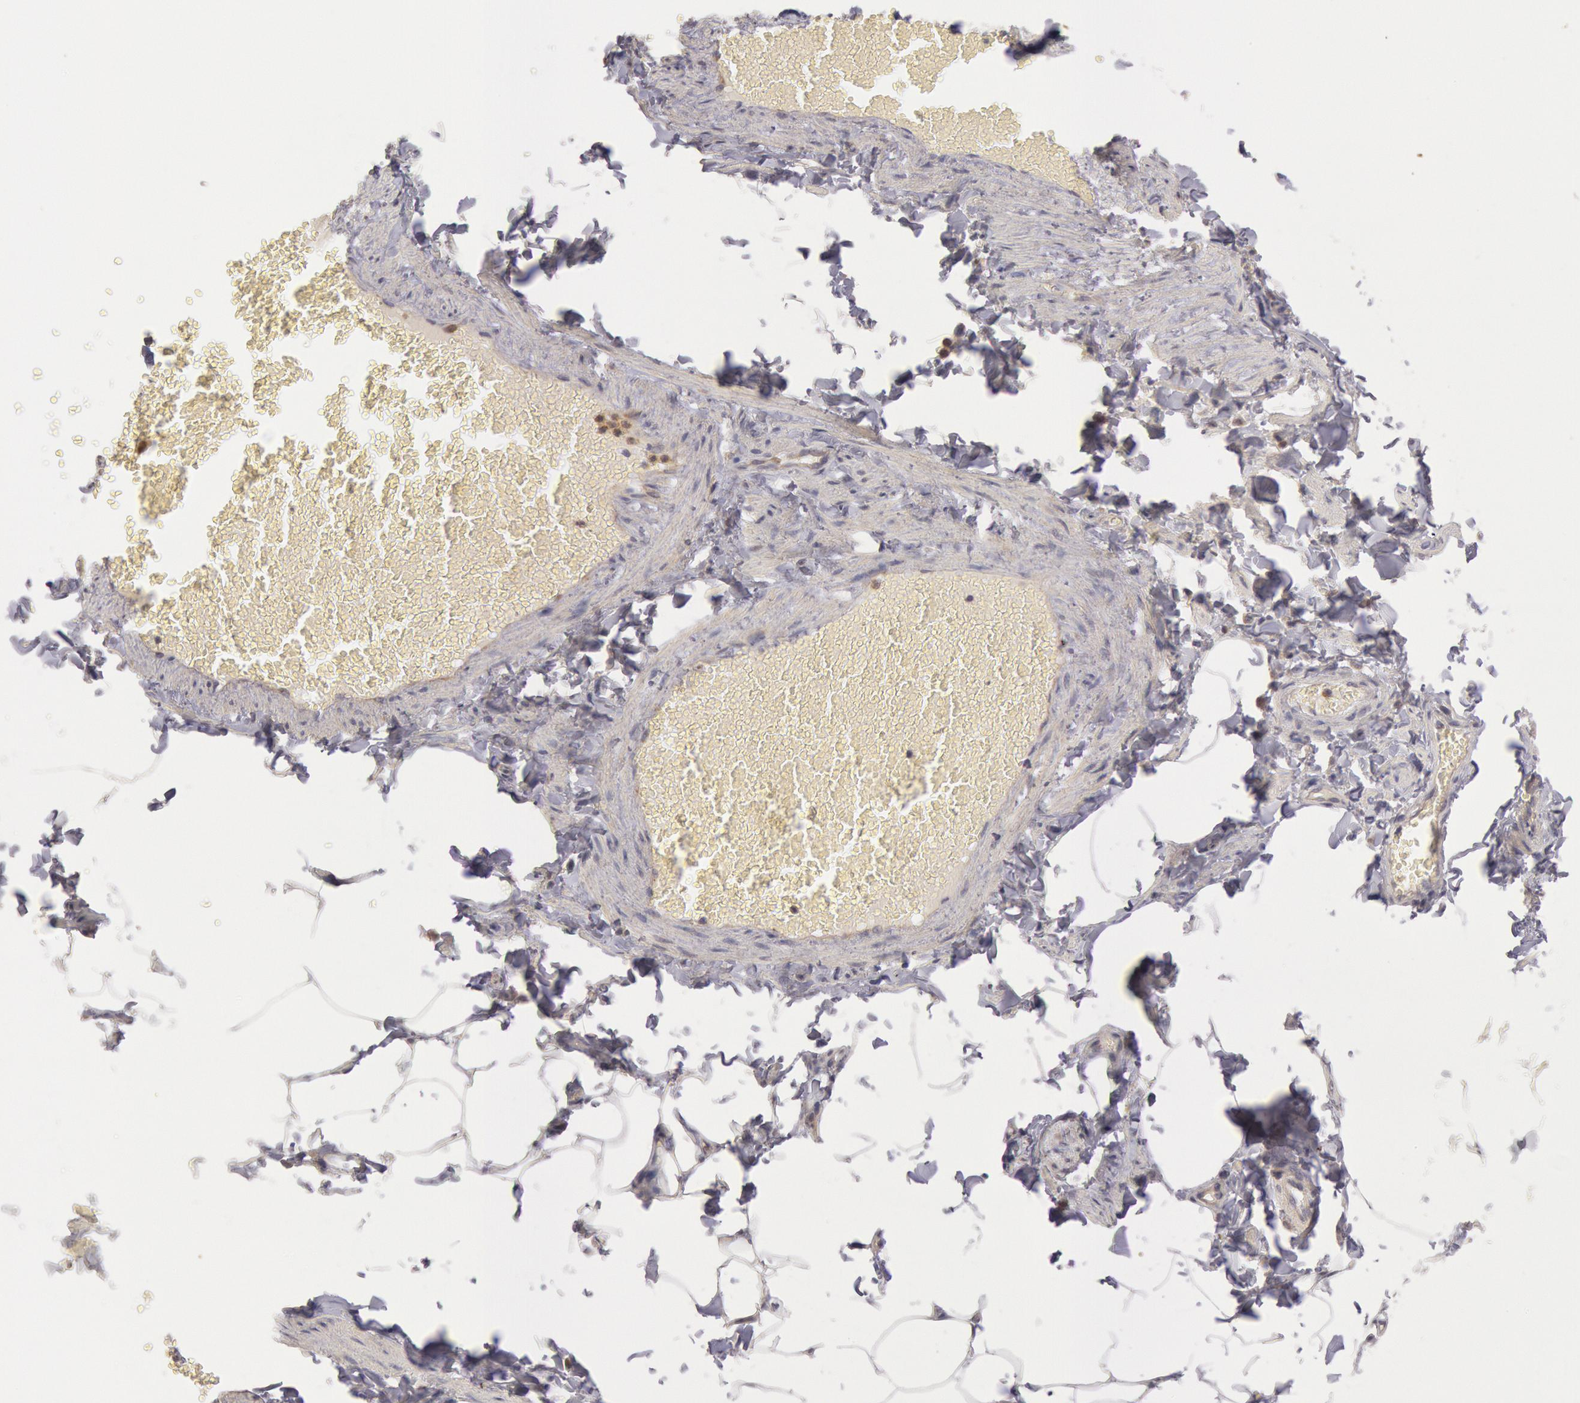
{"staining": {"intensity": "negative", "quantity": "none", "location": "none"}, "tissue": "adipose tissue", "cell_type": "Adipocytes", "image_type": "normal", "snomed": [{"axis": "morphology", "description": "Normal tissue, NOS"}, {"axis": "topography", "description": "Vascular tissue"}], "caption": "Immunohistochemistry (IHC) of unremarkable adipose tissue reveals no staining in adipocytes.", "gene": "PLA2G6", "patient": {"sex": "male", "age": 41}}